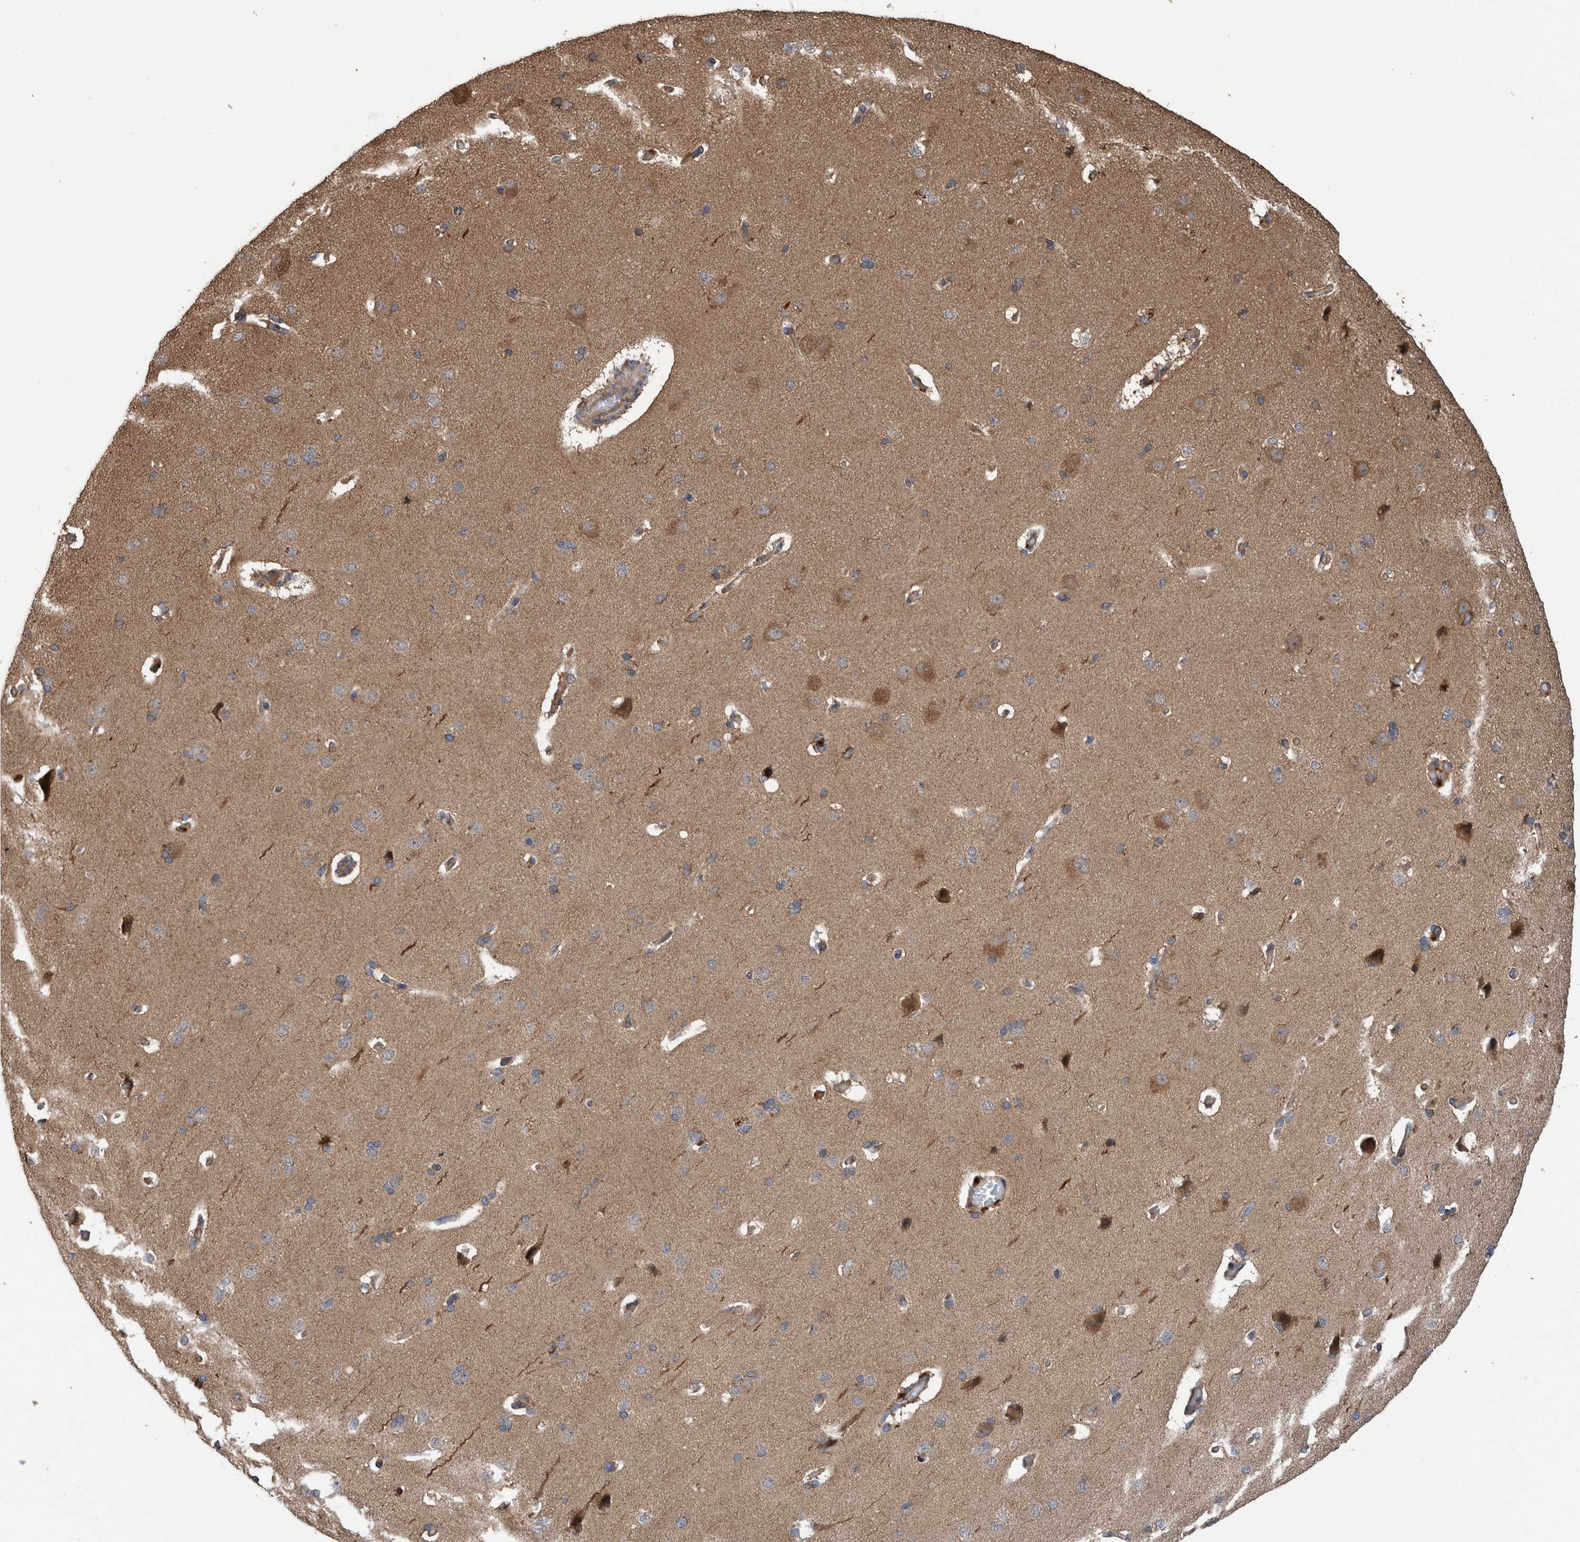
{"staining": {"intensity": "weak", "quantity": ">75%", "location": "cytoplasmic/membranous"}, "tissue": "cerebral cortex", "cell_type": "Endothelial cells", "image_type": "normal", "snomed": [{"axis": "morphology", "description": "Normal tissue, NOS"}, {"axis": "topography", "description": "Cerebral cortex"}], "caption": "Normal cerebral cortex displays weak cytoplasmic/membranous expression in about >75% of endothelial cells, visualized by immunohistochemistry.", "gene": "ENSG00000251537", "patient": {"sex": "male", "age": 62}}